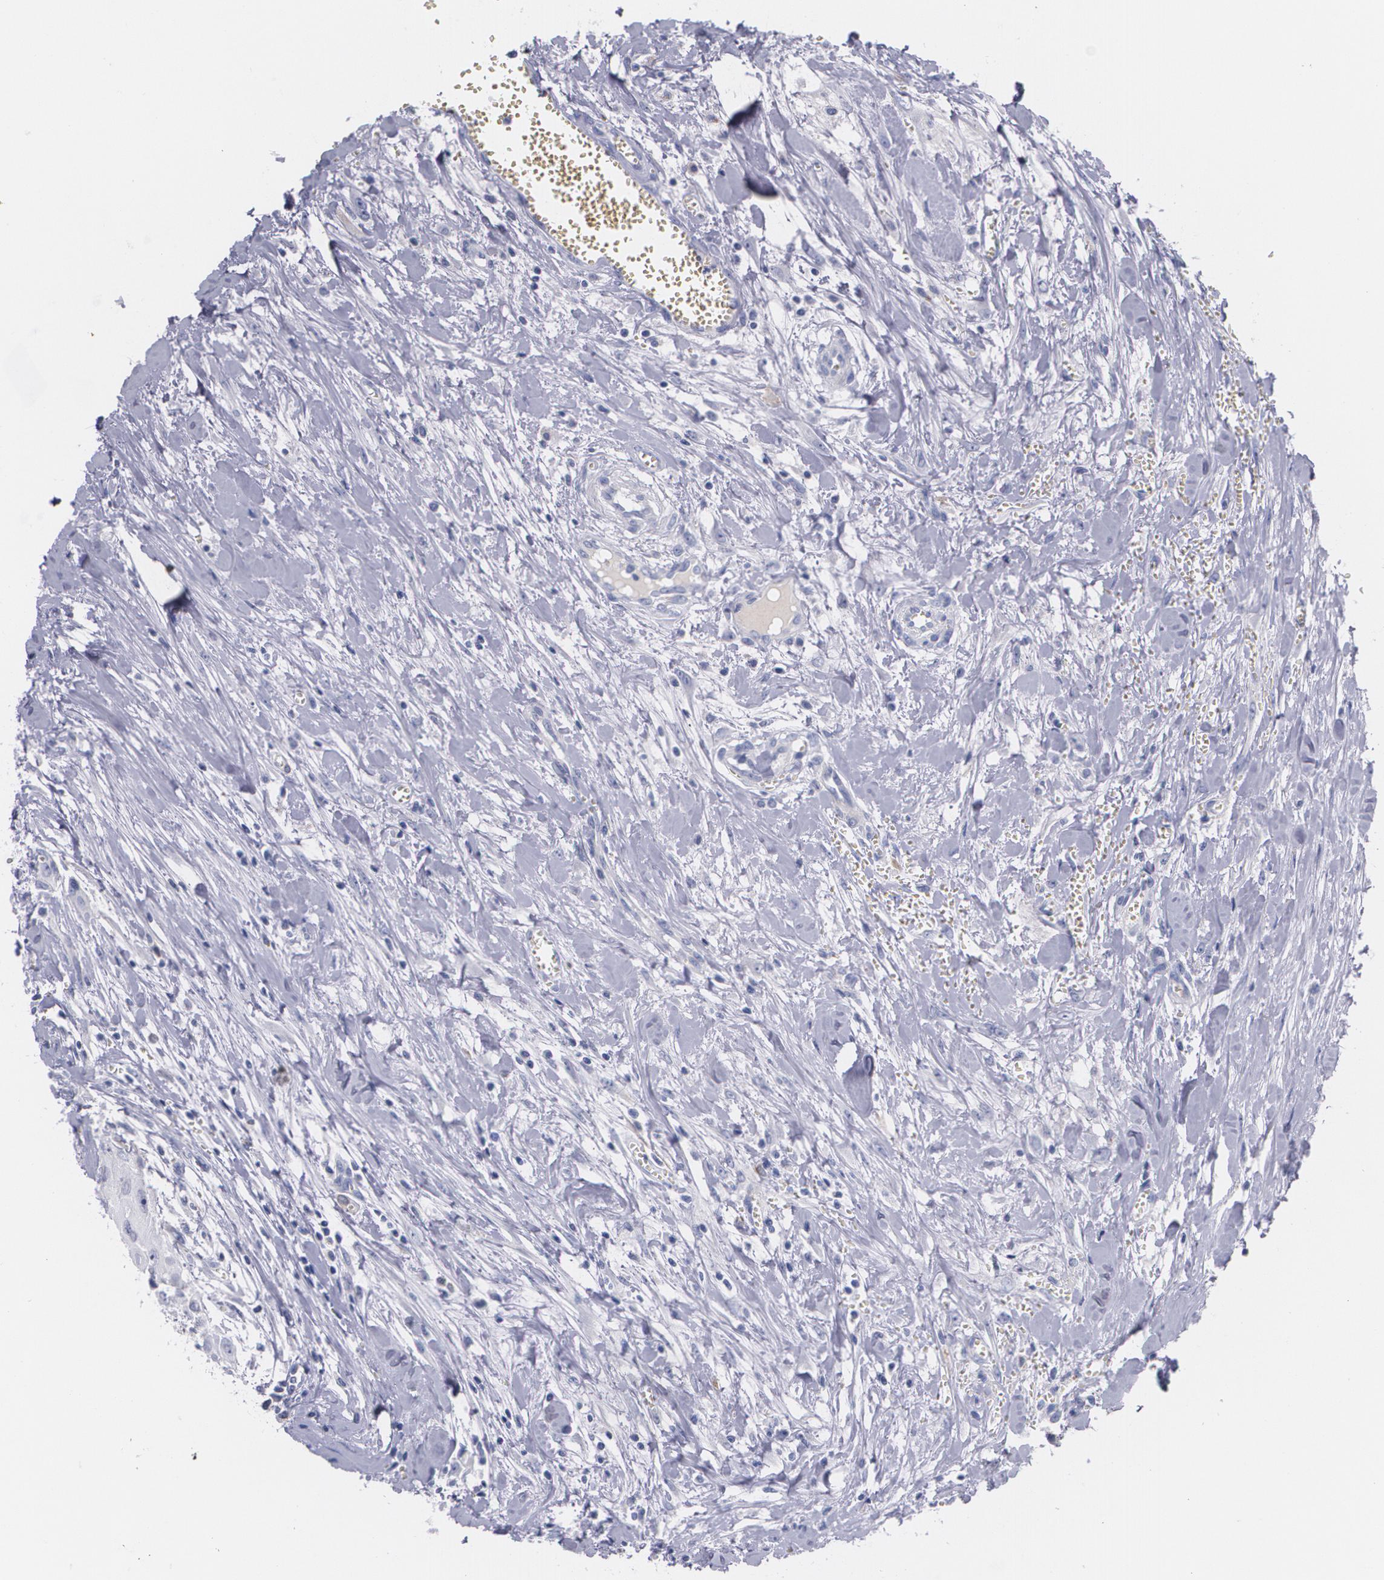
{"staining": {"intensity": "weak", "quantity": "<25%", "location": "cytoplasmic/membranous"}, "tissue": "head and neck cancer", "cell_type": "Tumor cells", "image_type": "cancer", "snomed": [{"axis": "morphology", "description": "Squamous cell carcinoma, NOS"}, {"axis": "morphology", "description": "Squamous cell carcinoma, metastatic, NOS"}, {"axis": "topography", "description": "Lymph node"}, {"axis": "topography", "description": "Salivary gland"}, {"axis": "topography", "description": "Head-Neck"}], "caption": "This is an IHC photomicrograph of human head and neck squamous cell carcinoma. There is no expression in tumor cells.", "gene": "HMMR", "patient": {"sex": "female", "age": 74}}